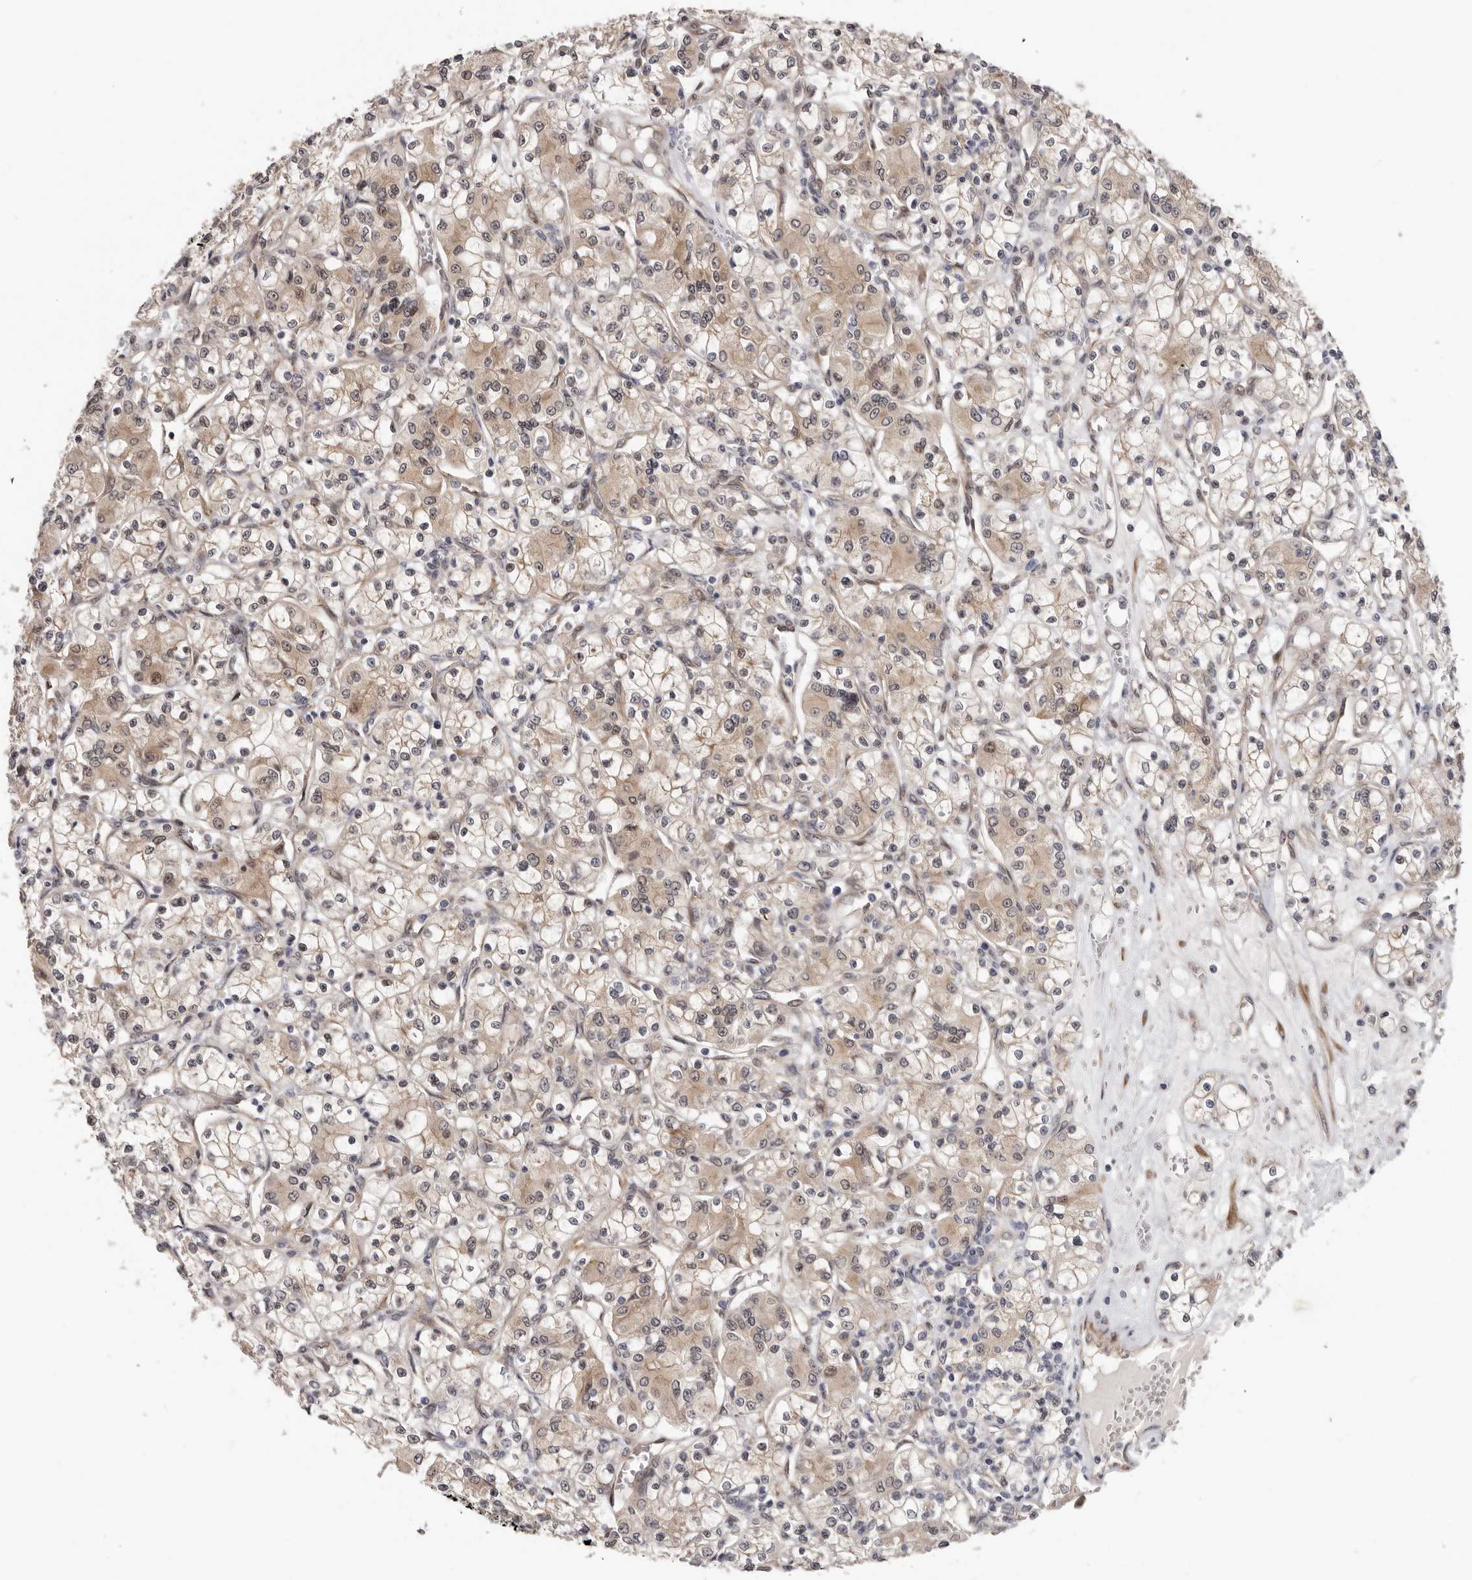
{"staining": {"intensity": "weak", "quantity": ">75%", "location": "cytoplasmic/membranous,nuclear"}, "tissue": "renal cancer", "cell_type": "Tumor cells", "image_type": "cancer", "snomed": [{"axis": "morphology", "description": "Adenocarcinoma, NOS"}, {"axis": "topography", "description": "Kidney"}], "caption": "Protein expression analysis of renal cancer (adenocarcinoma) exhibits weak cytoplasmic/membranous and nuclear staining in about >75% of tumor cells.", "gene": "SBDS", "patient": {"sex": "female", "age": 59}}